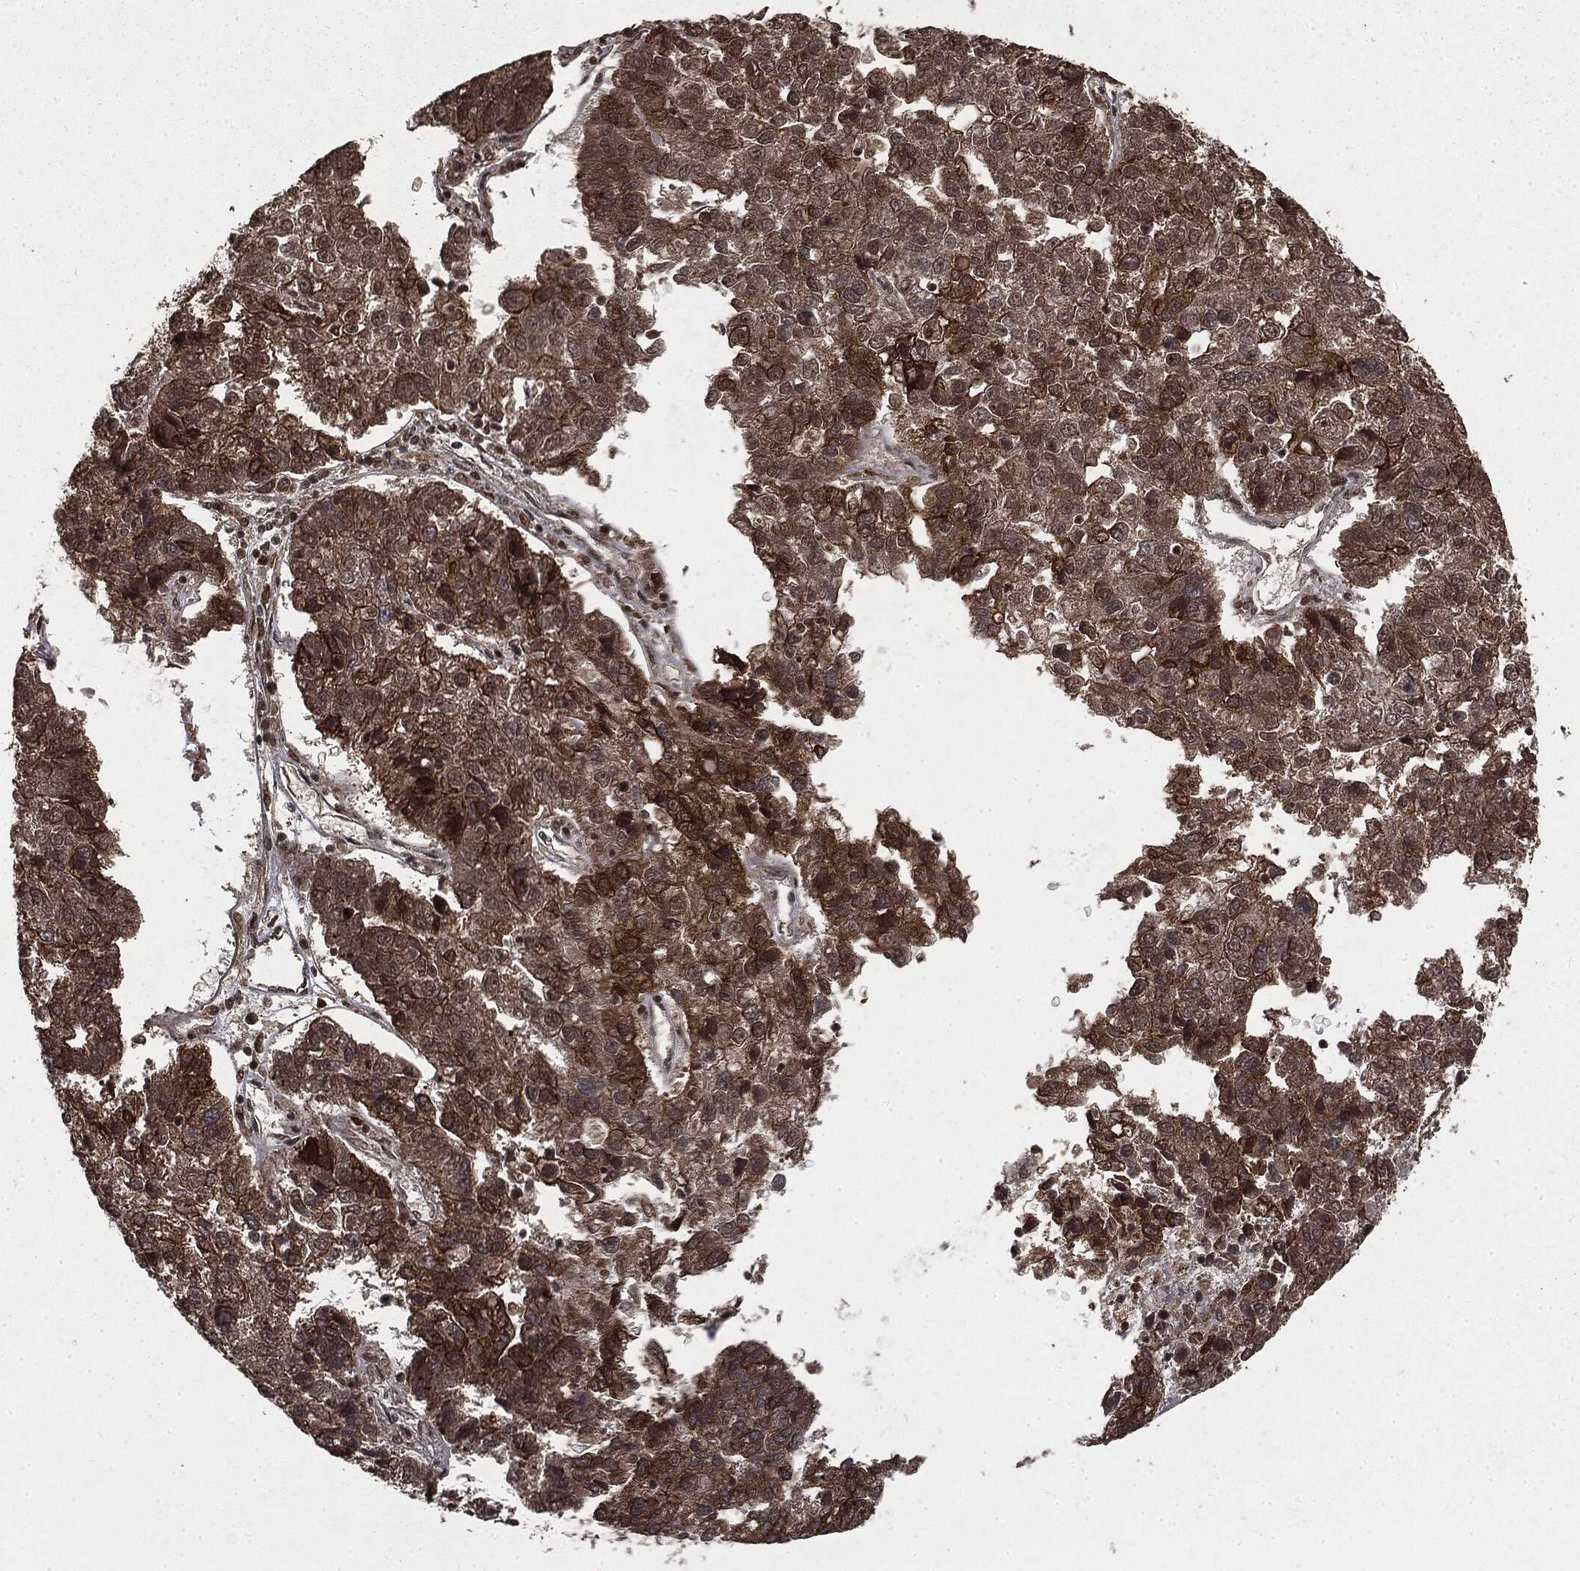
{"staining": {"intensity": "moderate", "quantity": "25%-75%", "location": "cytoplasmic/membranous"}, "tissue": "pancreatic cancer", "cell_type": "Tumor cells", "image_type": "cancer", "snomed": [{"axis": "morphology", "description": "Adenocarcinoma, NOS"}, {"axis": "topography", "description": "Pancreas"}], "caption": "The micrograph displays a brown stain indicating the presence of a protein in the cytoplasmic/membranous of tumor cells in pancreatic cancer (adenocarcinoma).", "gene": "CTDP1", "patient": {"sex": "female", "age": 61}}